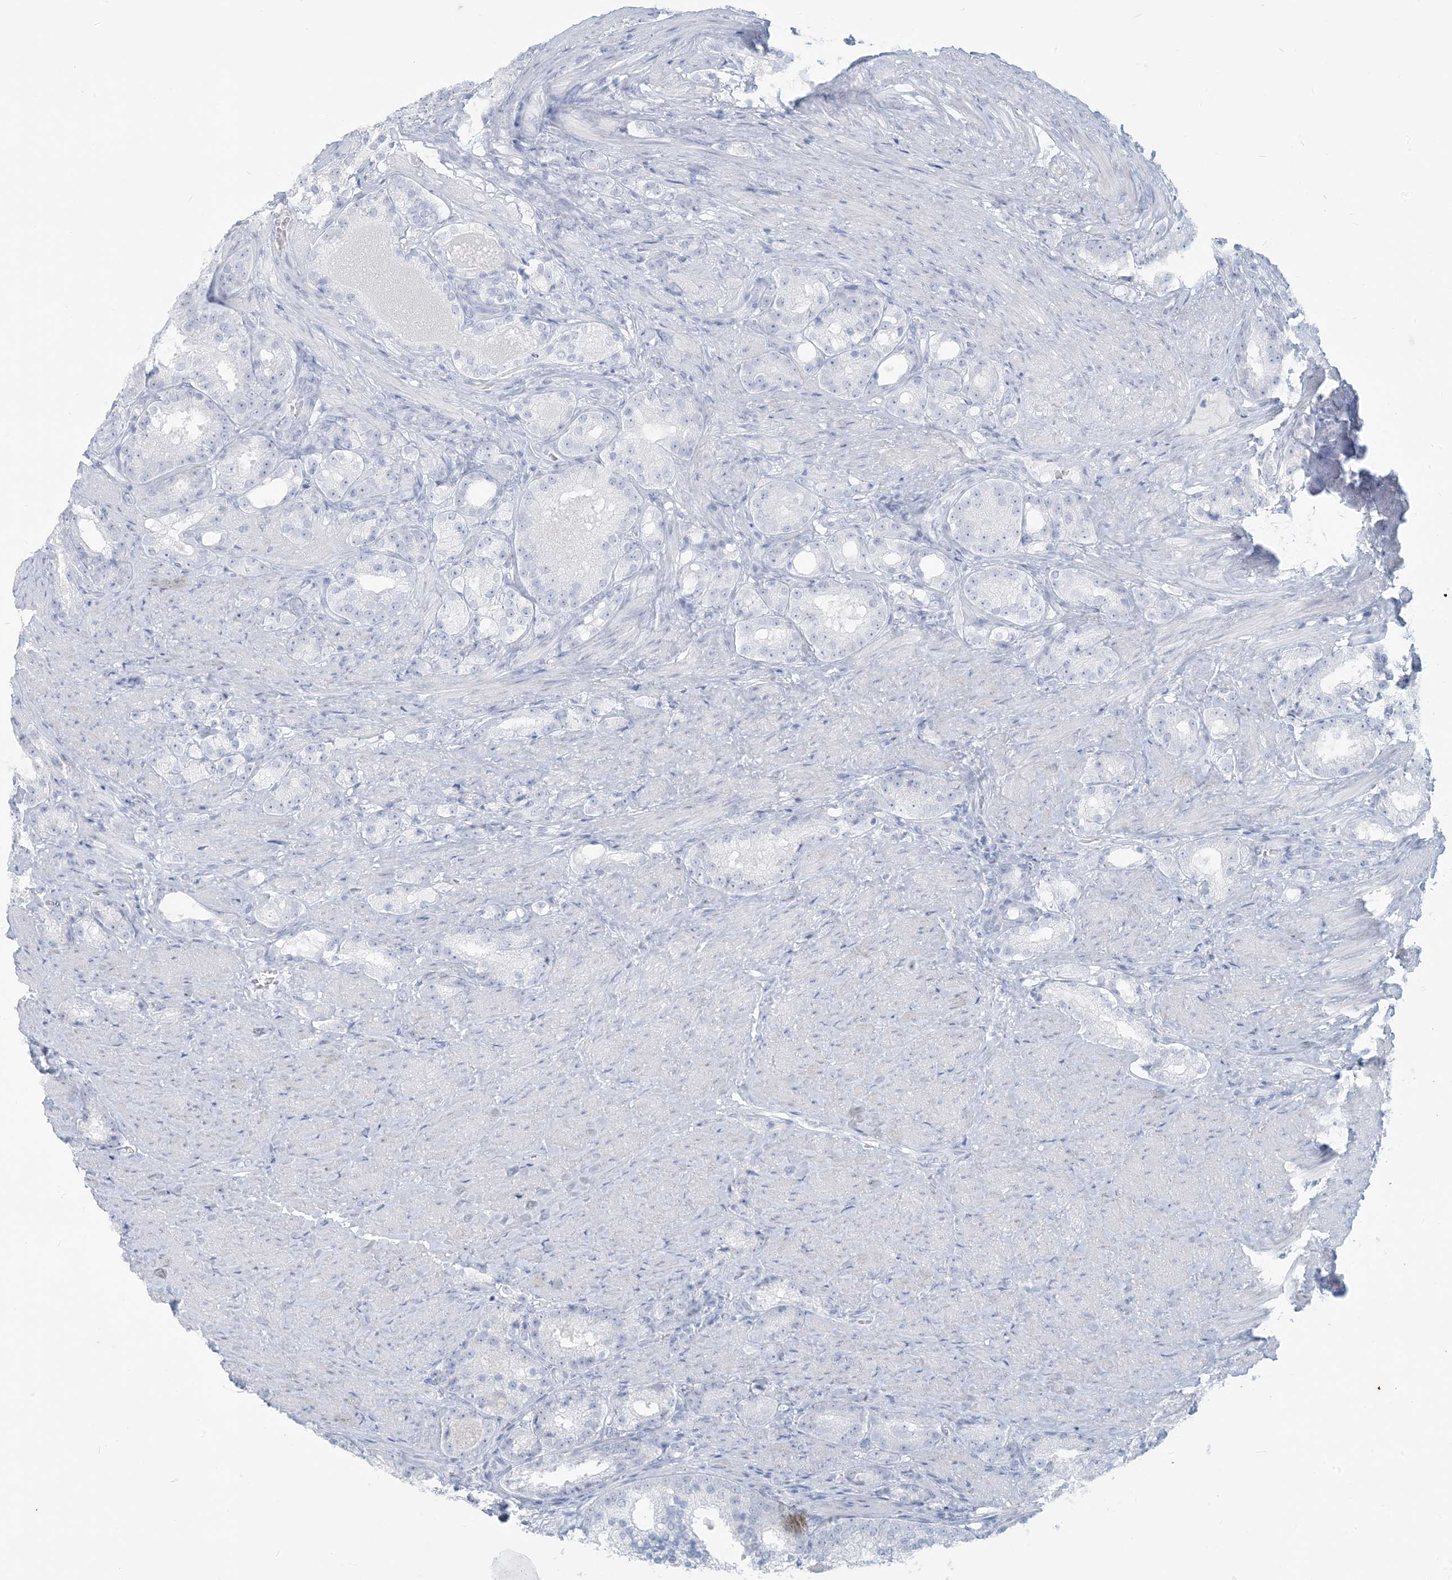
{"staining": {"intensity": "negative", "quantity": "none", "location": "none"}, "tissue": "prostate cancer", "cell_type": "Tumor cells", "image_type": "cancer", "snomed": [{"axis": "morphology", "description": "Adenocarcinoma, High grade"}, {"axis": "topography", "description": "Prostate"}], "caption": "An image of prostate high-grade adenocarcinoma stained for a protein demonstrates no brown staining in tumor cells. Brightfield microscopy of IHC stained with DAB (brown) and hematoxylin (blue), captured at high magnification.", "gene": "HLA-DRB1", "patient": {"sex": "male", "age": 60}}